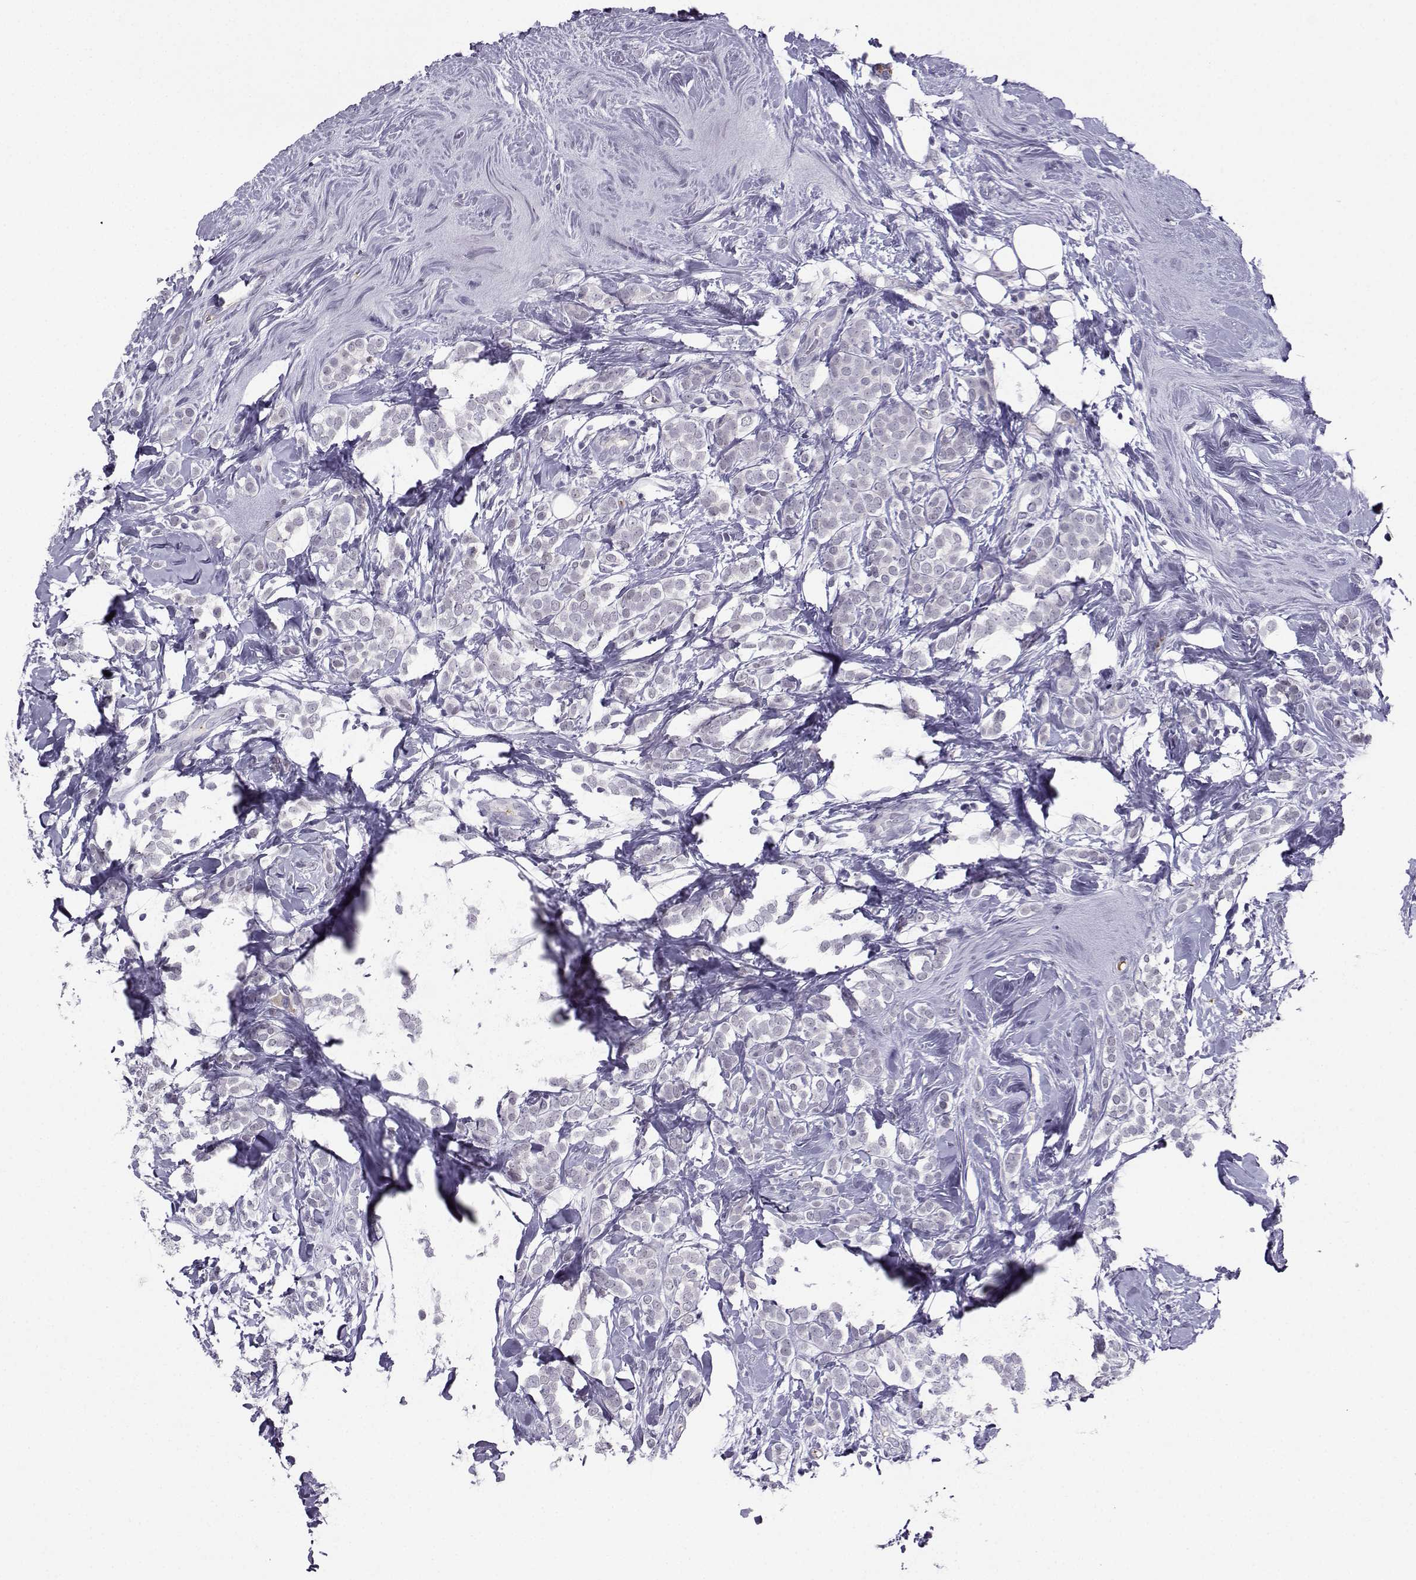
{"staining": {"intensity": "negative", "quantity": "none", "location": "none"}, "tissue": "breast cancer", "cell_type": "Tumor cells", "image_type": "cancer", "snomed": [{"axis": "morphology", "description": "Lobular carcinoma"}, {"axis": "topography", "description": "Breast"}], "caption": "Tumor cells are negative for brown protein staining in breast cancer (lobular carcinoma).", "gene": "LHX1", "patient": {"sex": "female", "age": 49}}